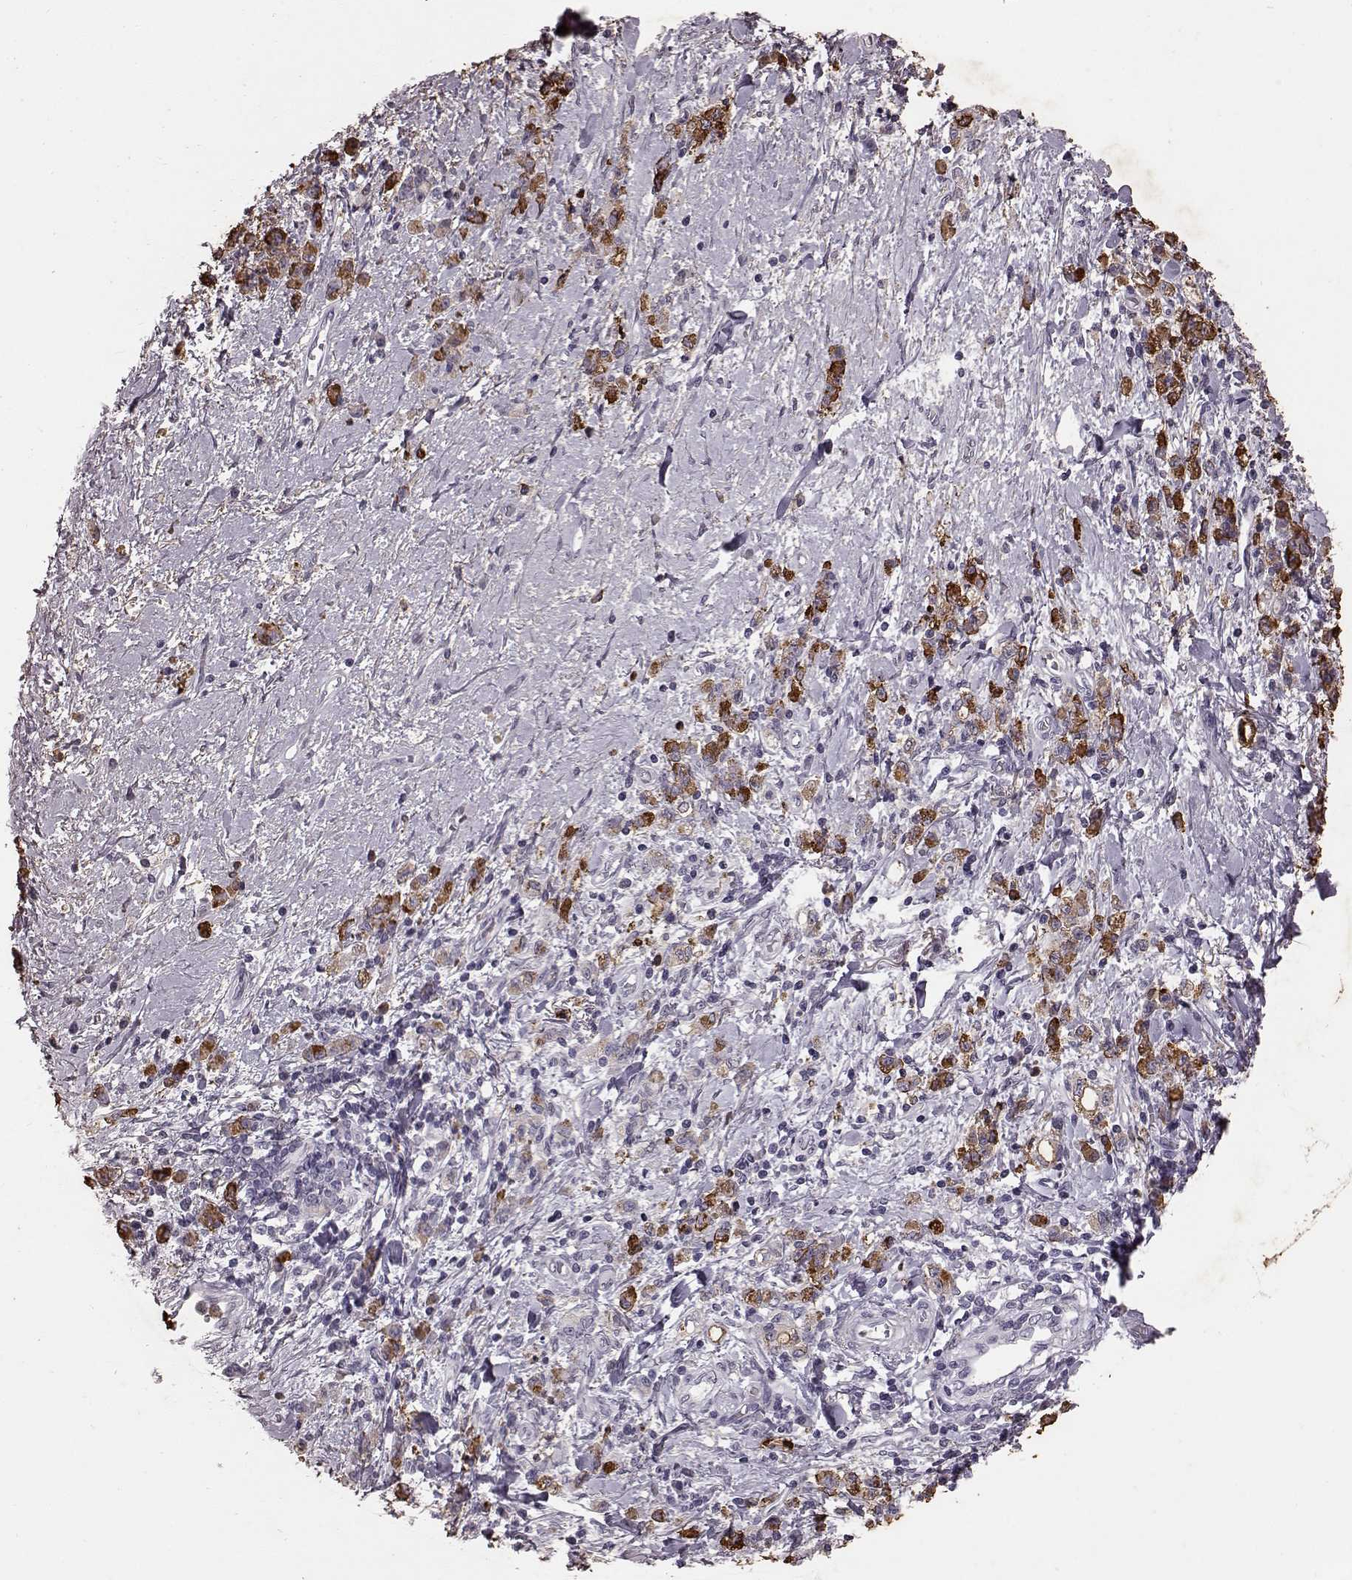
{"staining": {"intensity": "negative", "quantity": "none", "location": "none"}, "tissue": "stomach cancer", "cell_type": "Tumor cells", "image_type": "cancer", "snomed": [{"axis": "morphology", "description": "Adenocarcinoma, NOS"}, {"axis": "topography", "description": "Stomach"}], "caption": "Photomicrograph shows no protein expression in tumor cells of stomach adenocarcinoma tissue.", "gene": "FUT4", "patient": {"sex": "male", "age": 77}}